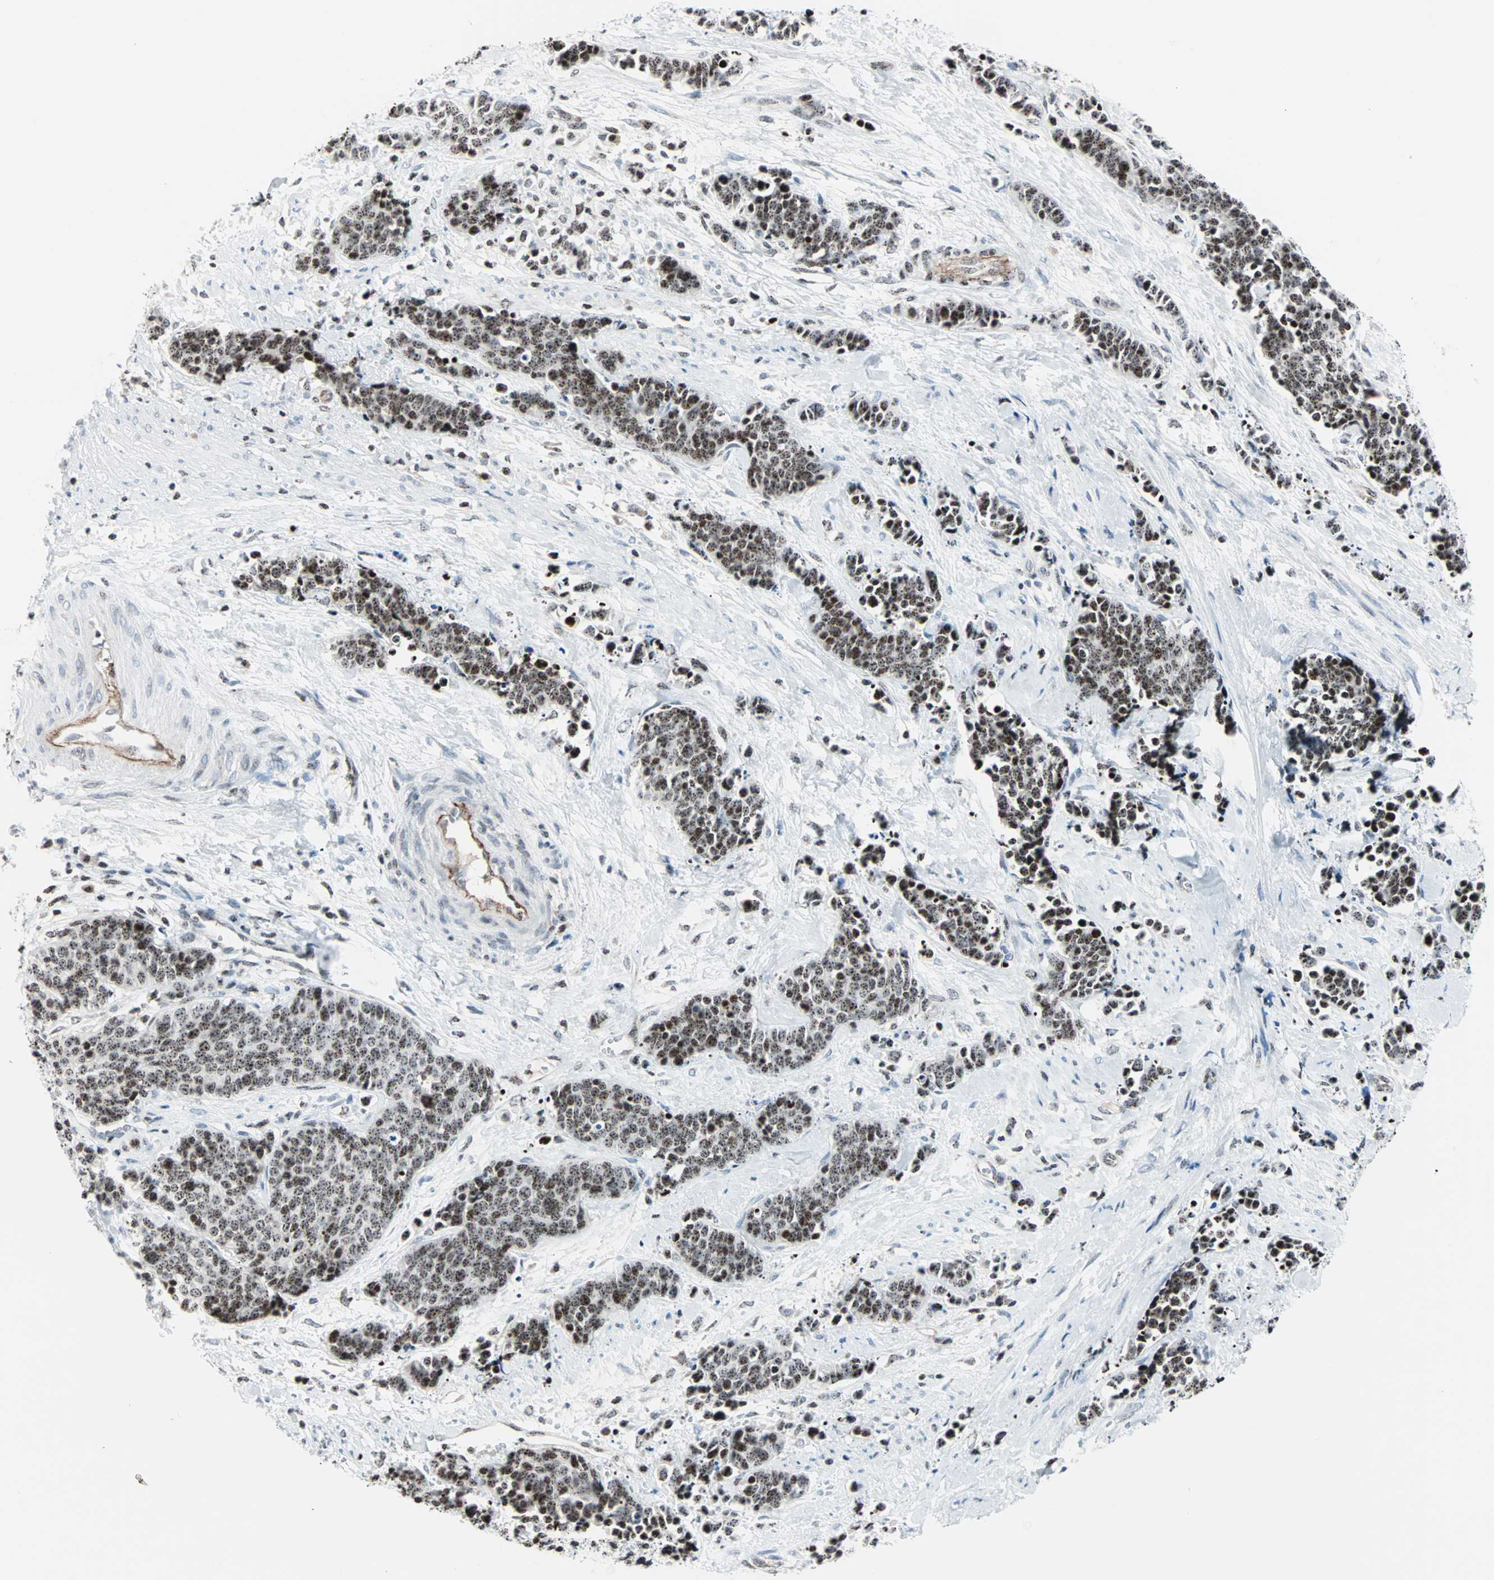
{"staining": {"intensity": "strong", "quantity": ">75%", "location": "nuclear"}, "tissue": "cervical cancer", "cell_type": "Tumor cells", "image_type": "cancer", "snomed": [{"axis": "morphology", "description": "Squamous cell carcinoma, NOS"}, {"axis": "topography", "description": "Cervix"}], "caption": "Cervical squamous cell carcinoma stained with a brown dye reveals strong nuclear positive positivity in approximately >75% of tumor cells.", "gene": "CENPA", "patient": {"sex": "female", "age": 35}}